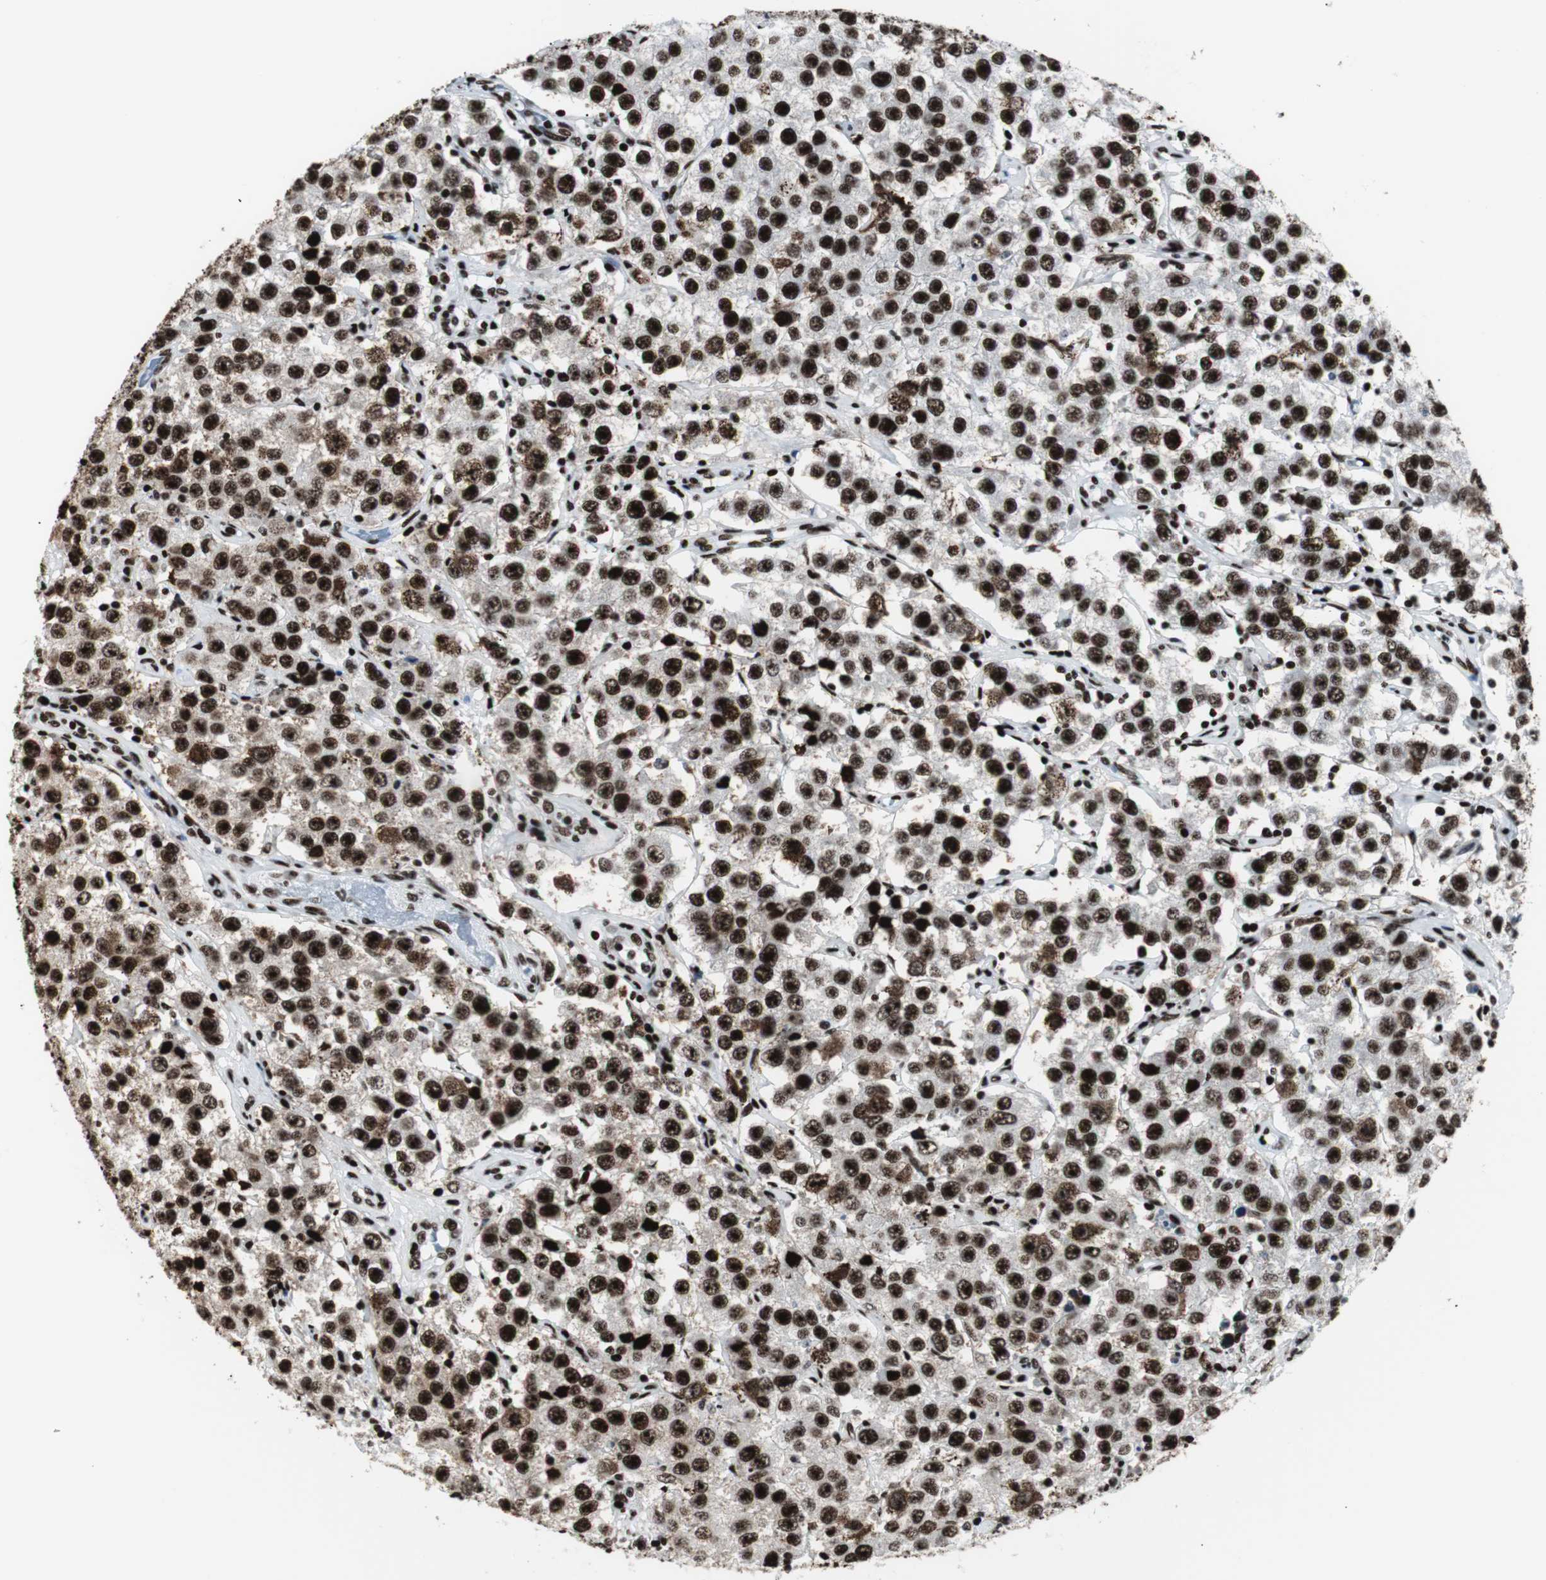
{"staining": {"intensity": "strong", "quantity": ">75%", "location": "nuclear"}, "tissue": "testis cancer", "cell_type": "Tumor cells", "image_type": "cancer", "snomed": [{"axis": "morphology", "description": "Seminoma, NOS"}, {"axis": "topography", "description": "Testis"}], "caption": "A brown stain labels strong nuclear staining of a protein in testis seminoma tumor cells. (DAB (3,3'-diaminobenzidine) IHC, brown staining for protein, blue staining for nuclei).", "gene": "NCL", "patient": {"sex": "male", "age": 52}}